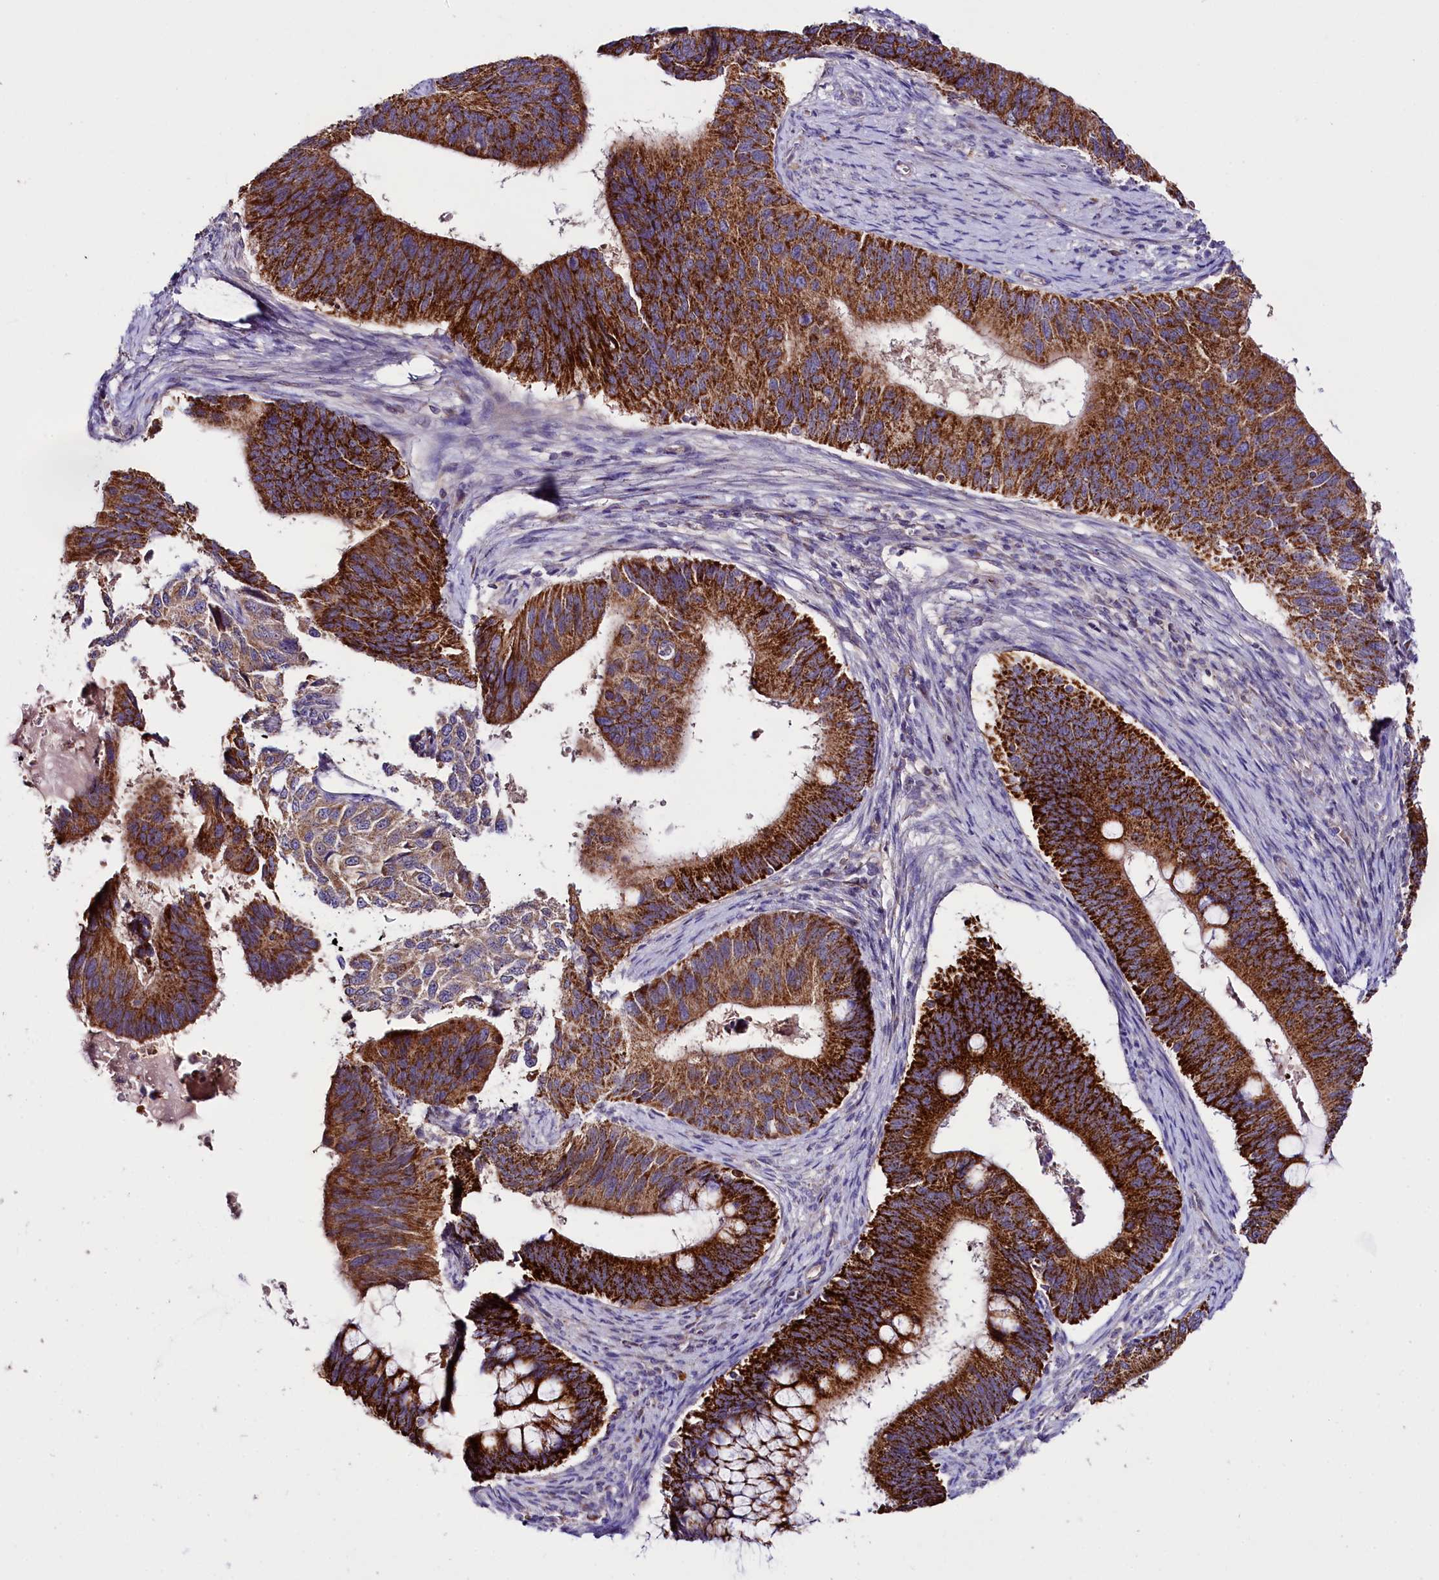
{"staining": {"intensity": "strong", "quantity": ">75%", "location": "cytoplasmic/membranous"}, "tissue": "cervical cancer", "cell_type": "Tumor cells", "image_type": "cancer", "snomed": [{"axis": "morphology", "description": "Adenocarcinoma, NOS"}, {"axis": "topography", "description": "Cervix"}], "caption": "An immunohistochemistry (IHC) image of tumor tissue is shown. Protein staining in brown labels strong cytoplasmic/membranous positivity in cervical cancer (adenocarcinoma) within tumor cells.", "gene": "ZNF45", "patient": {"sex": "female", "age": 42}}